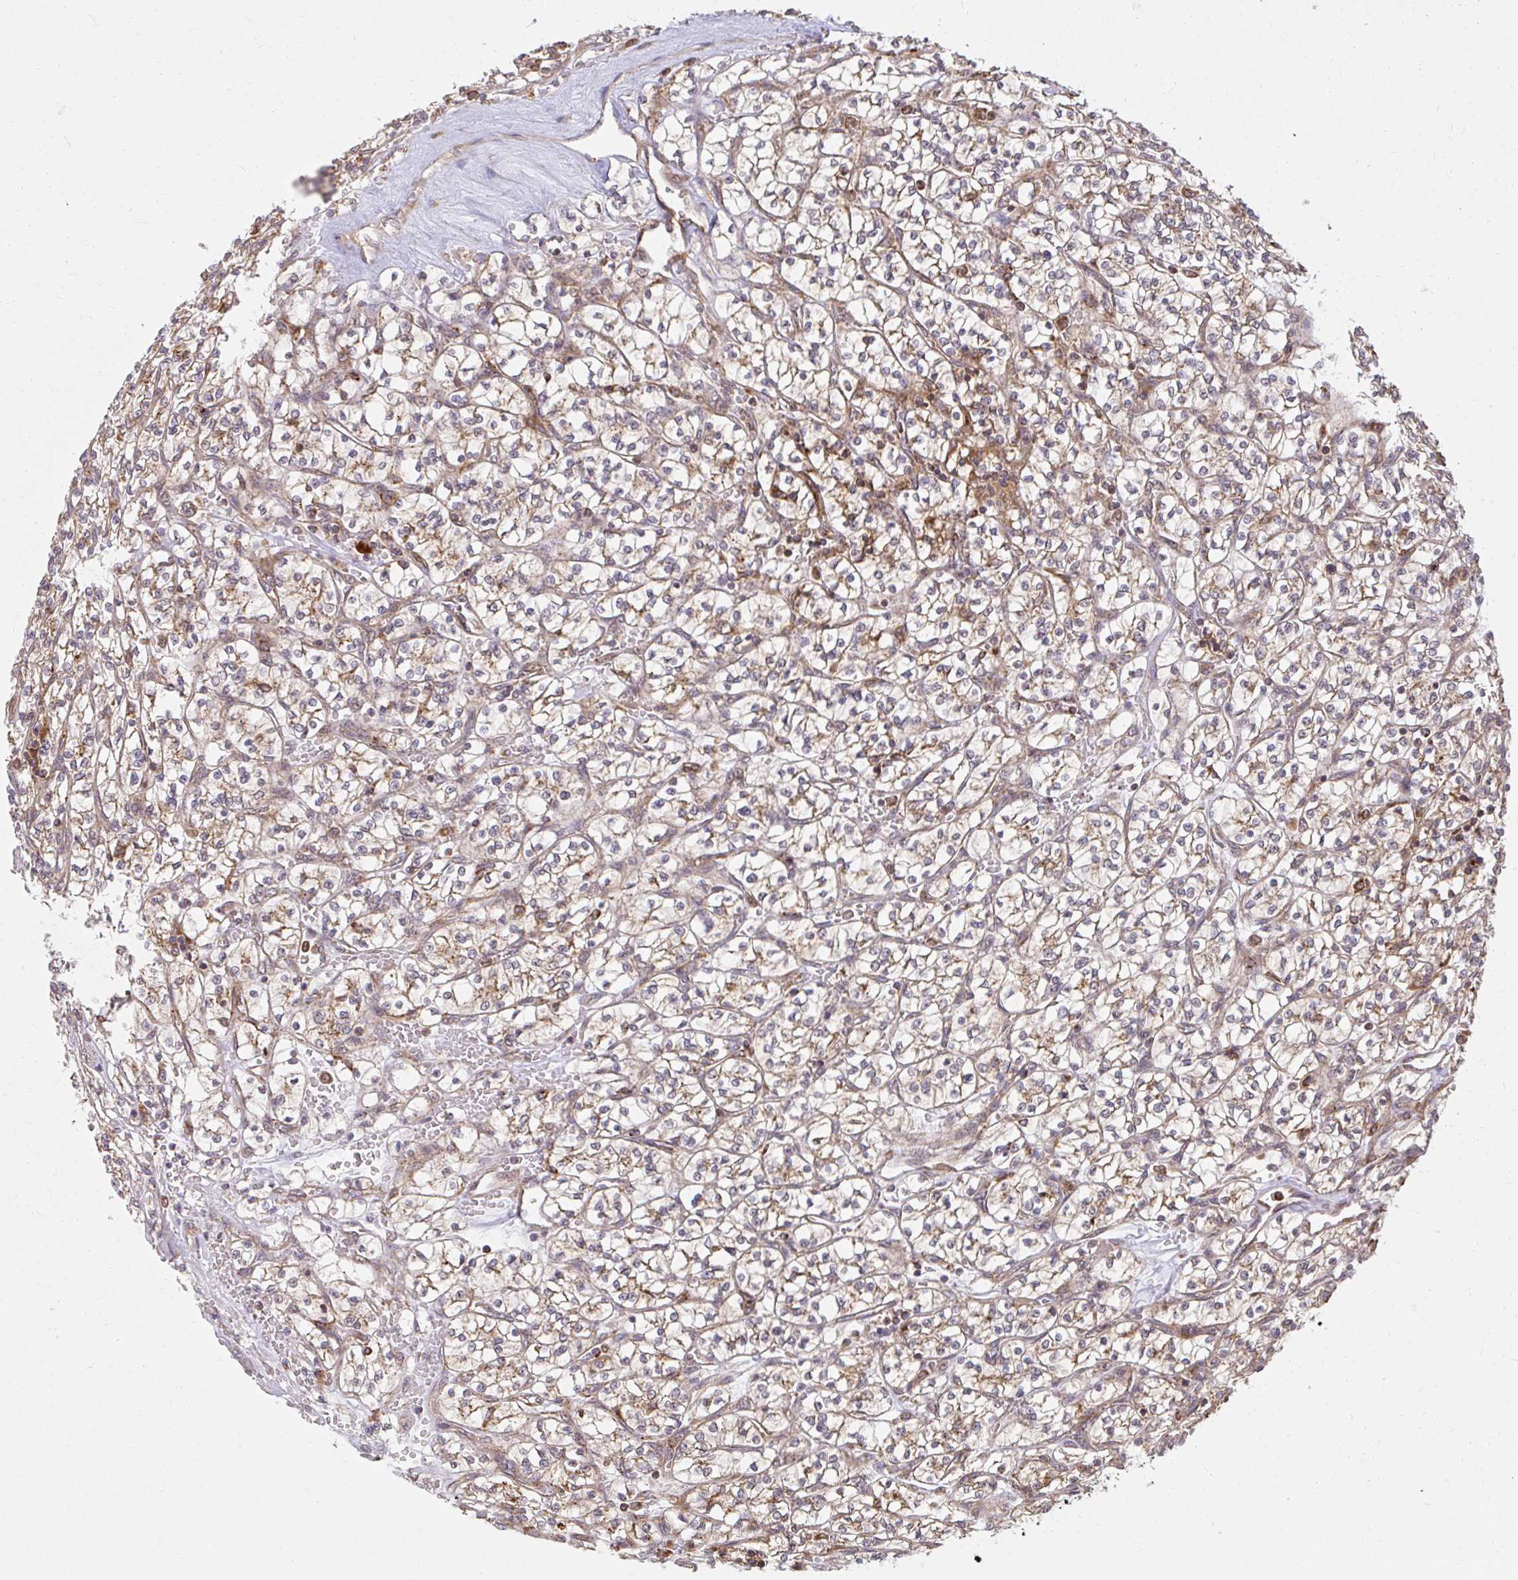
{"staining": {"intensity": "weak", "quantity": ">75%", "location": "cytoplasmic/membranous"}, "tissue": "renal cancer", "cell_type": "Tumor cells", "image_type": "cancer", "snomed": [{"axis": "morphology", "description": "Adenocarcinoma, NOS"}, {"axis": "topography", "description": "Kidney"}], "caption": "A high-resolution histopathology image shows IHC staining of renal cancer (adenocarcinoma), which shows weak cytoplasmic/membranous positivity in about >75% of tumor cells.", "gene": "GNS", "patient": {"sex": "female", "age": 64}}